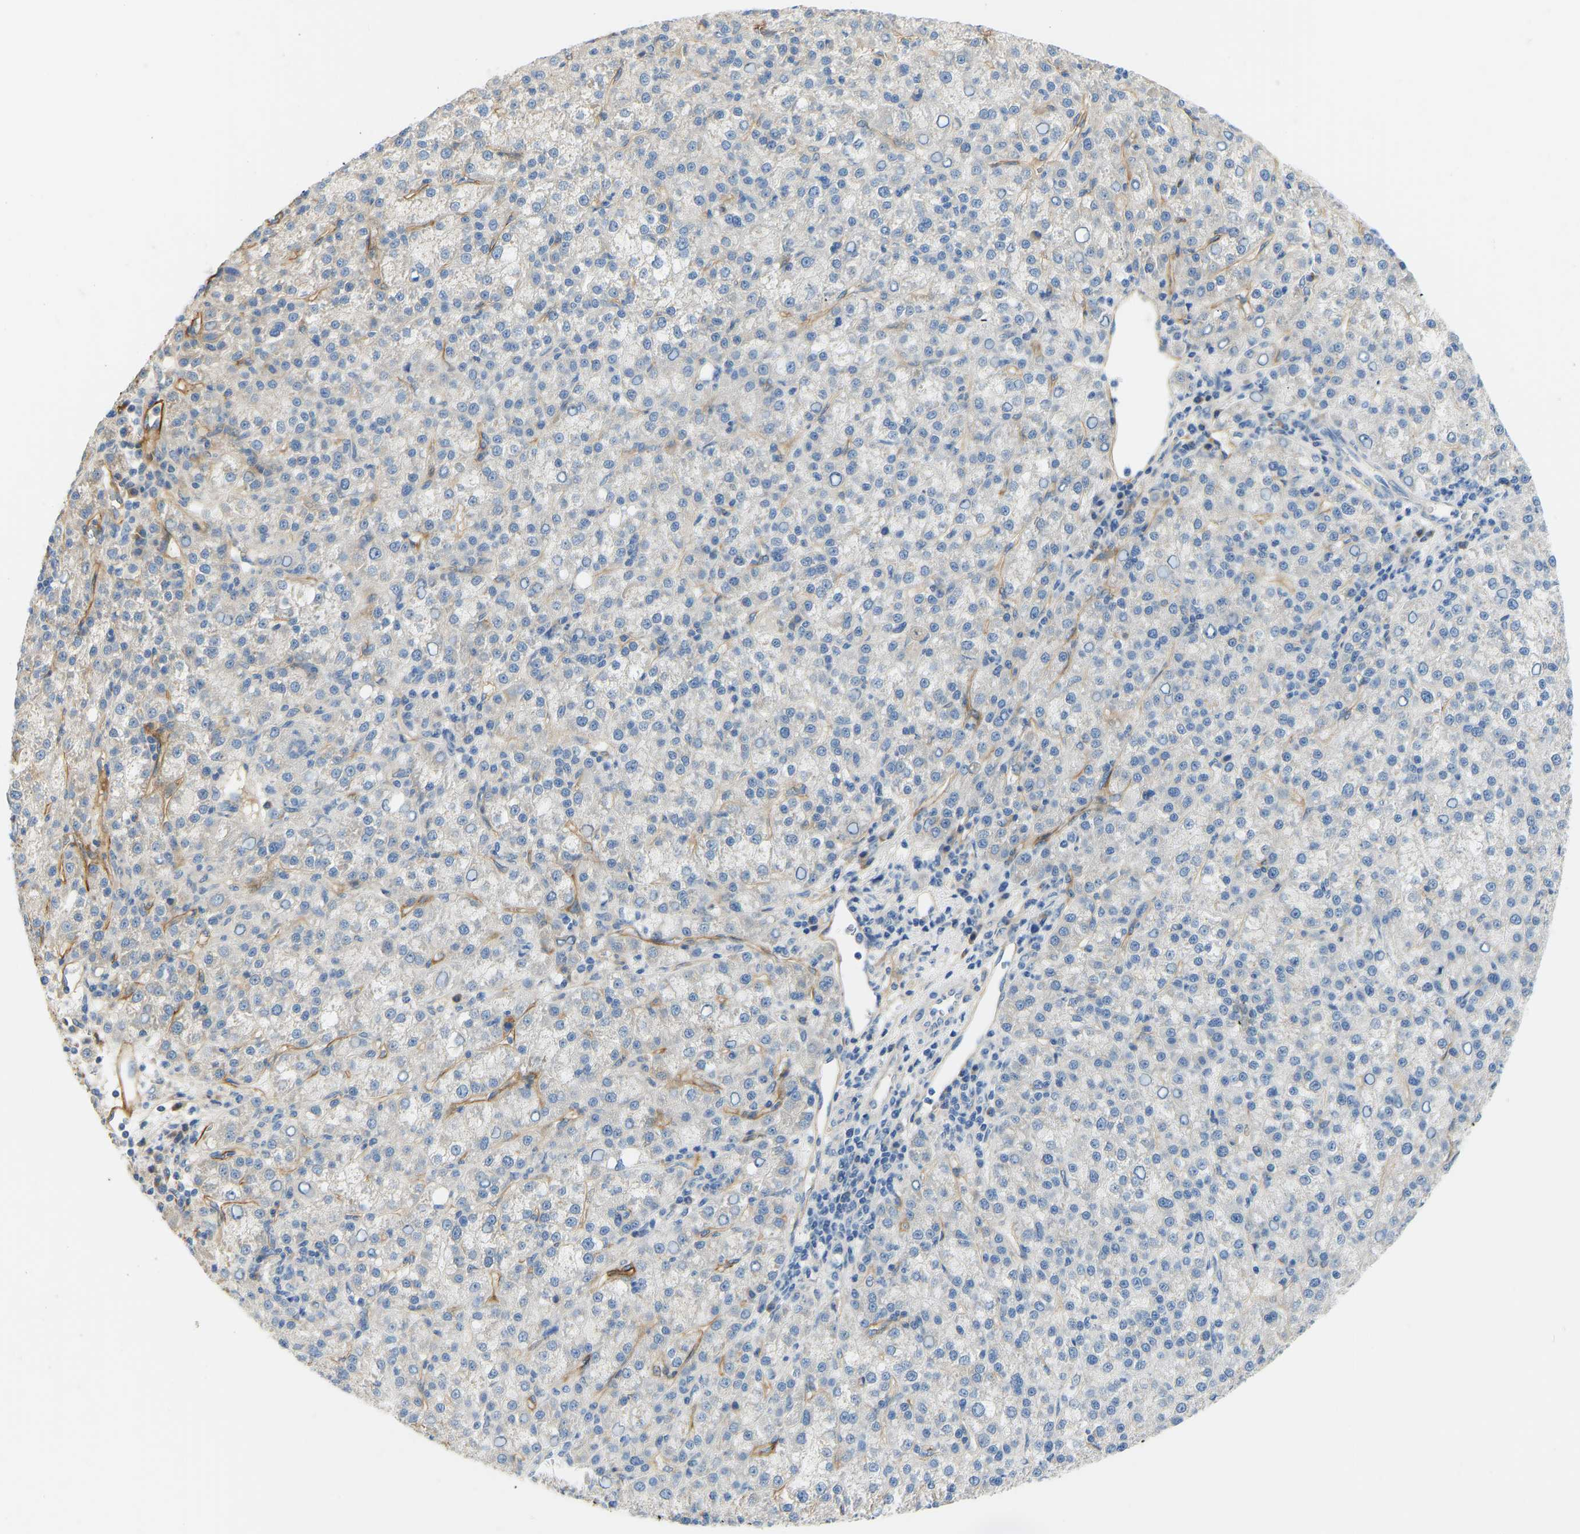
{"staining": {"intensity": "negative", "quantity": "none", "location": "none"}, "tissue": "liver cancer", "cell_type": "Tumor cells", "image_type": "cancer", "snomed": [{"axis": "morphology", "description": "Carcinoma, Hepatocellular, NOS"}, {"axis": "topography", "description": "Liver"}], "caption": "The micrograph displays no significant expression in tumor cells of liver cancer (hepatocellular carcinoma).", "gene": "COL15A1", "patient": {"sex": "female", "age": 58}}